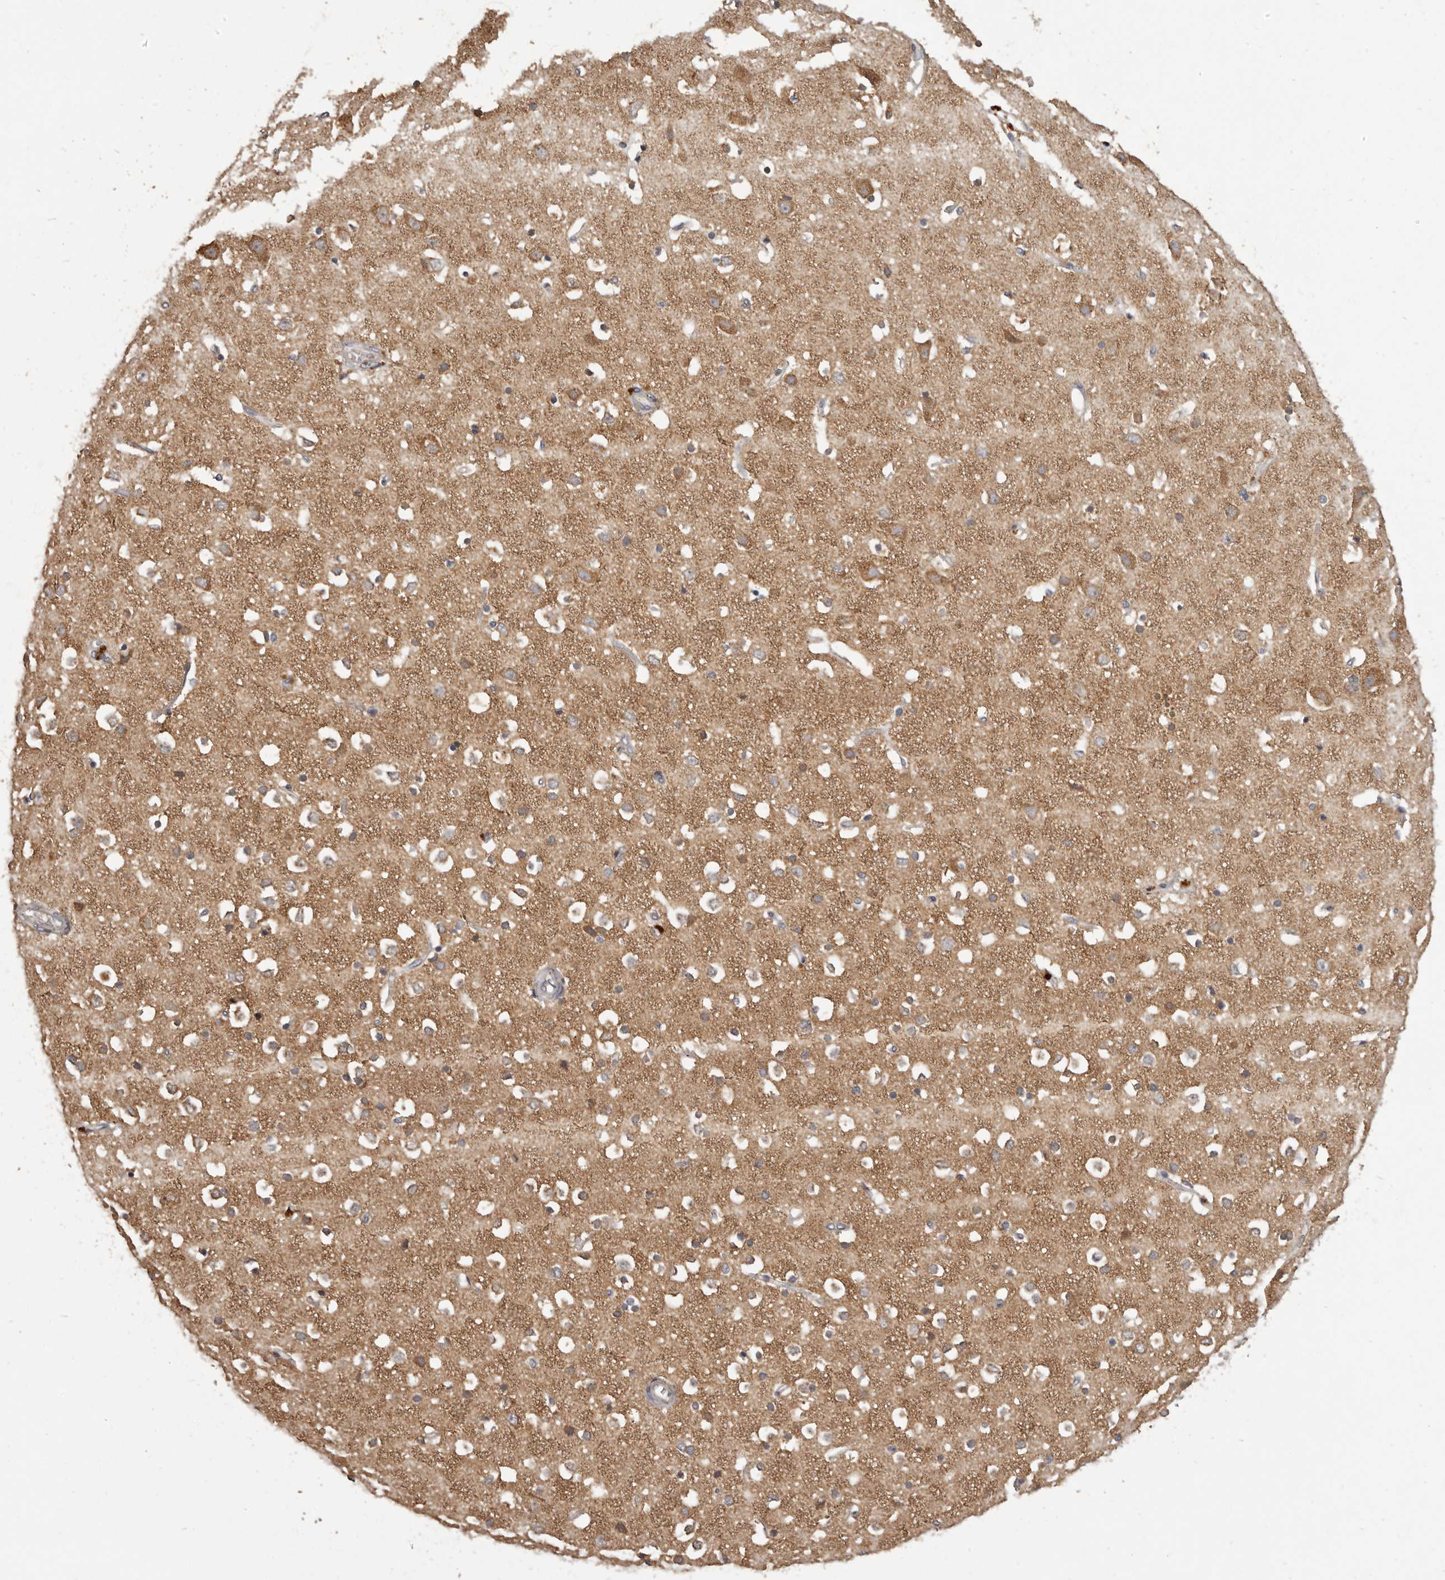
{"staining": {"intensity": "negative", "quantity": "none", "location": "none"}, "tissue": "cerebral cortex", "cell_type": "Endothelial cells", "image_type": "normal", "snomed": [{"axis": "morphology", "description": "Normal tissue, NOS"}, {"axis": "topography", "description": "Cerebral cortex"}], "caption": "This is an immunohistochemistry (IHC) image of normal cerebral cortex. There is no positivity in endothelial cells.", "gene": "MGAT5", "patient": {"sex": "male", "age": 54}}